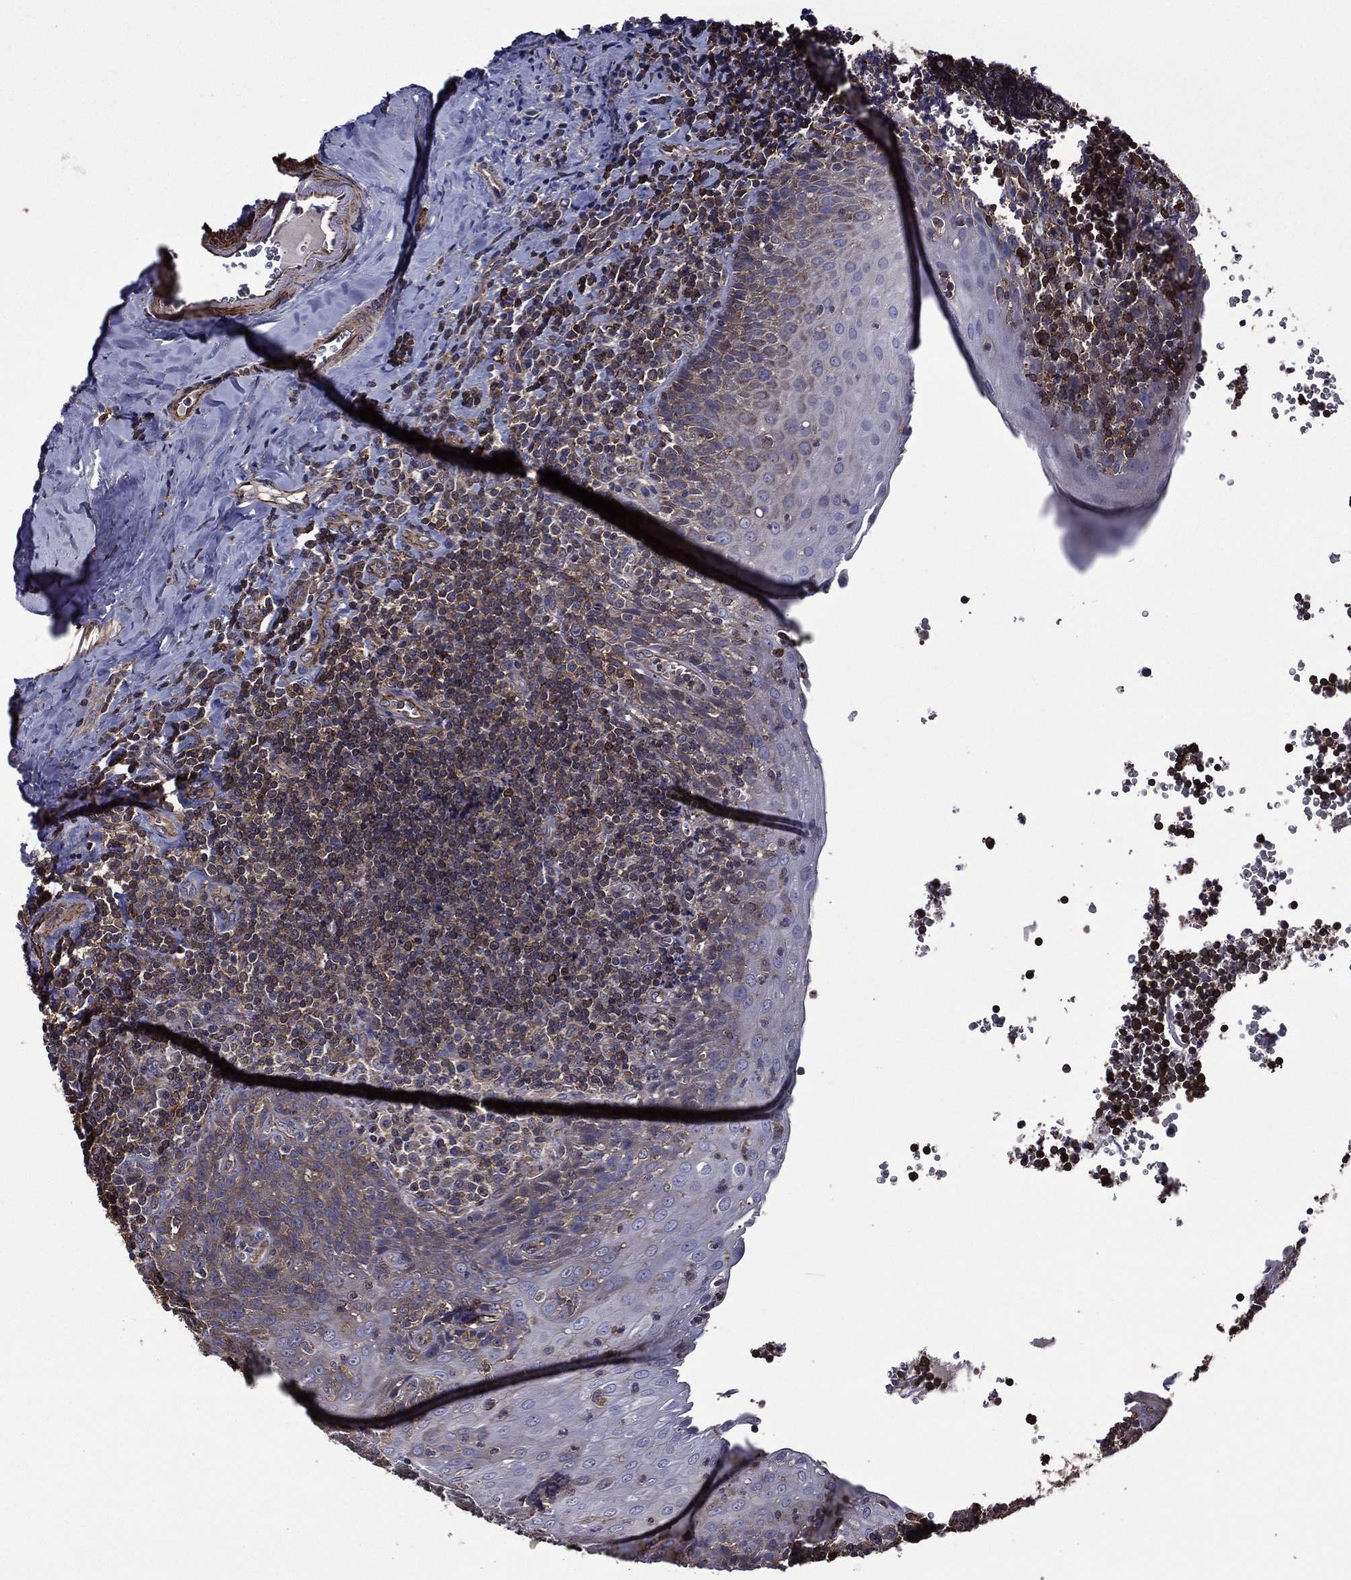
{"staining": {"intensity": "moderate", "quantity": ">75%", "location": "cytoplasmic/membranous"}, "tissue": "tonsil", "cell_type": "Germinal center cells", "image_type": "normal", "snomed": [{"axis": "morphology", "description": "Normal tissue, NOS"}, {"axis": "morphology", "description": "Inflammation, NOS"}, {"axis": "topography", "description": "Tonsil"}], "caption": "A micrograph of tonsil stained for a protein demonstrates moderate cytoplasmic/membranous brown staining in germinal center cells. The protein is stained brown, and the nuclei are stained in blue (DAB IHC with brightfield microscopy, high magnification).", "gene": "PLPP3", "patient": {"sex": "female", "age": 31}}